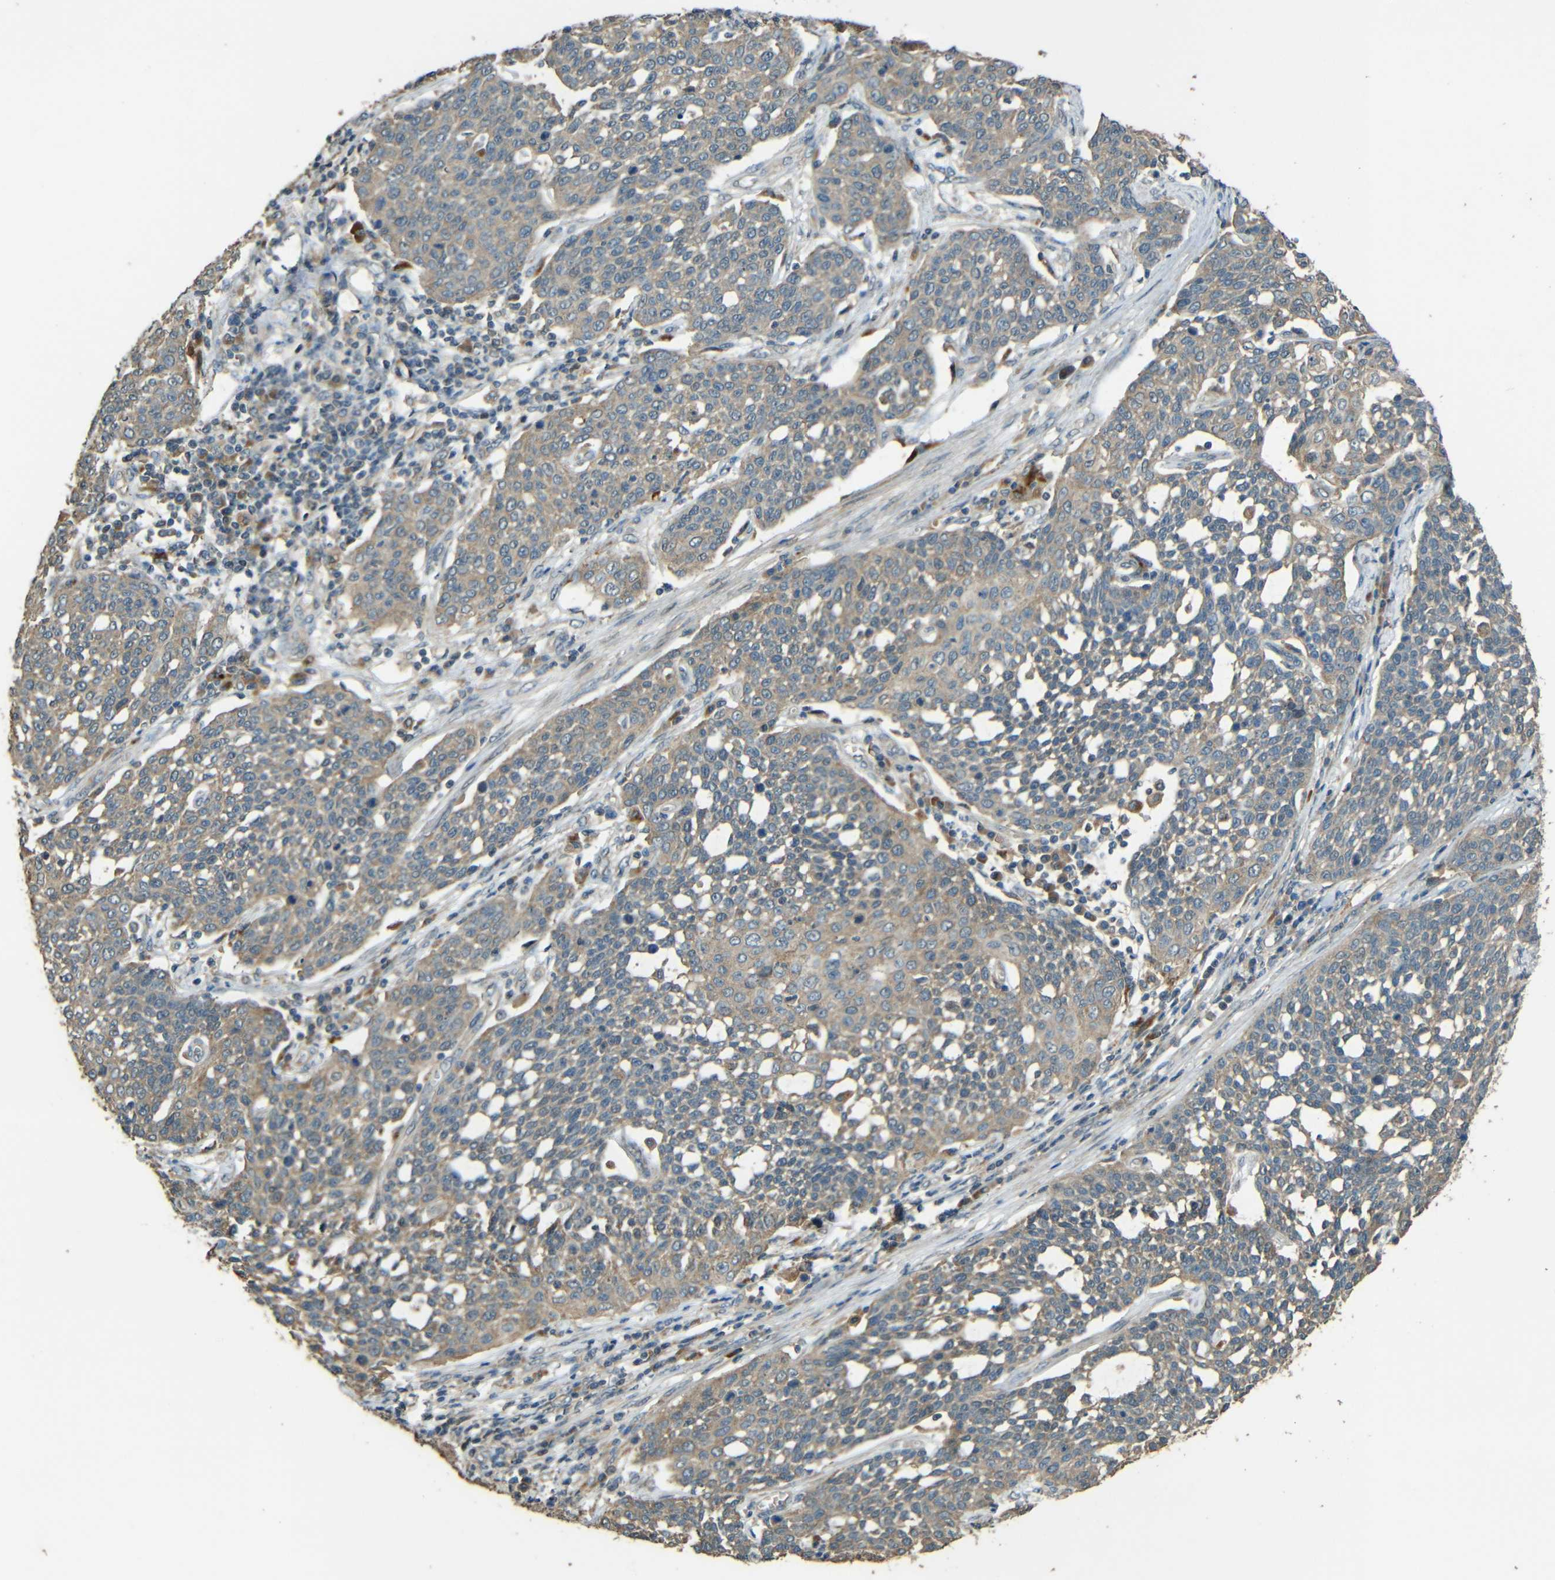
{"staining": {"intensity": "weak", "quantity": ">75%", "location": "cytoplasmic/membranous"}, "tissue": "cervical cancer", "cell_type": "Tumor cells", "image_type": "cancer", "snomed": [{"axis": "morphology", "description": "Squamous cell carcinoma, NOS"}, {"axis": "topography", "description": "Cervix"}], "caption": "Cervical squamous cell carcinoma stained with a protein marker demonstrates weak staining in tumor cells.", "gene": "ACACA", "patient": {"sex": "female", "age": 34}}